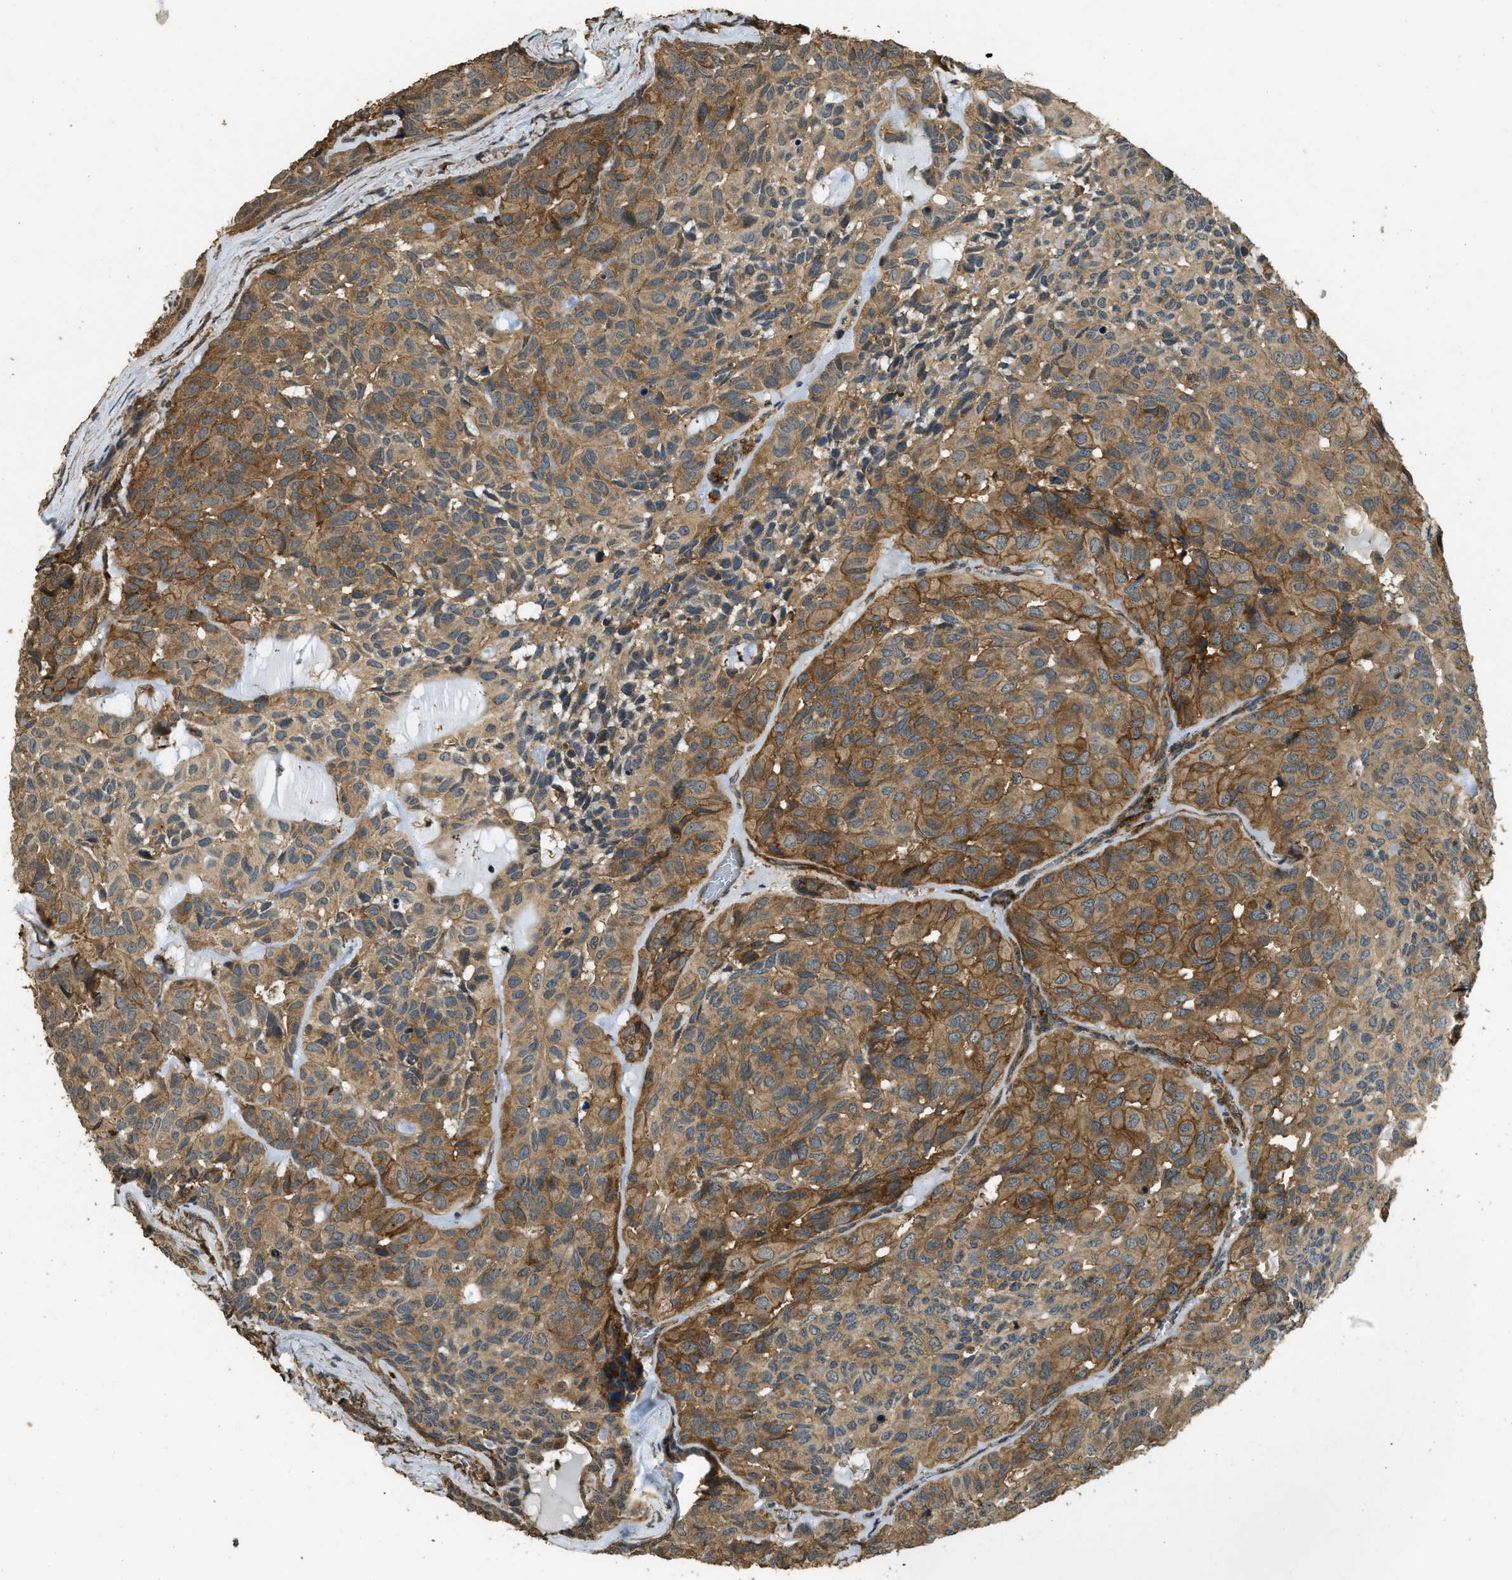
{"staining": {"intensity": "moderate", "quantity": ">75%", "location": "cytoplasmic/membranous"}, "tissue": "head and neck cancer", "cell_type": "Tumor cells", "image_type": "cancer", "snomed": [{"axis": "morphology", "description": "Adenocarcinoma, NOS"}, {"axis": "topography", "description": "Salivary gland, NOS"}, {"axis": "topography", "description": "Head-Neck"}], "caption": "Tumor cells reveal moderate cytoplasmic/membranous expression in approximately >75% of cells in head and neck cancer.", "gene": "CD276", "patient": {"sex": "female", "age": 76}}